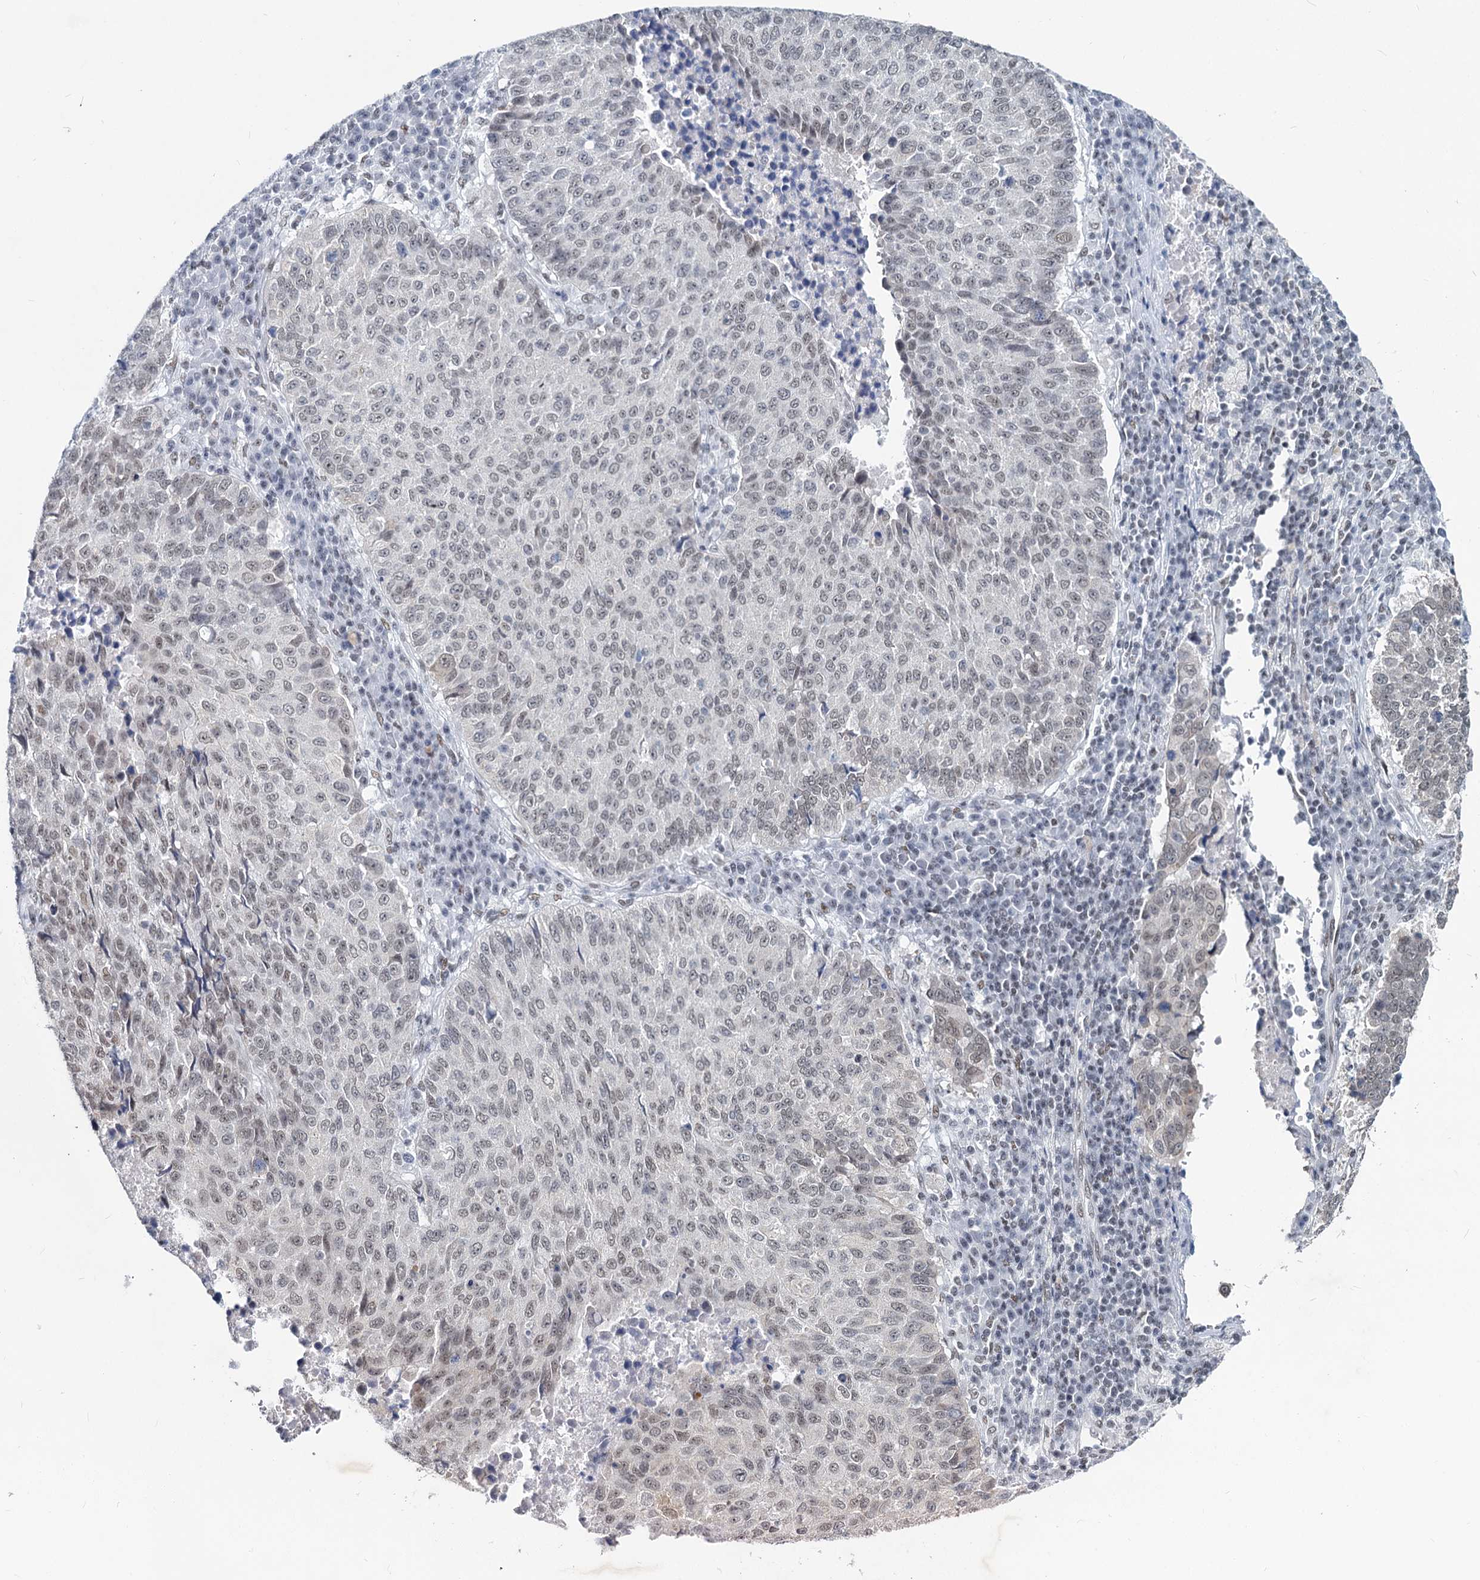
{"staining": {"intensity": "weak", "quantity": "<25%", "location": "nuclear"}, "tissue": "lung cancer", "cell_type": "Tumor cells", "image_type": "cancer", "snomed": [{"axis": "morphology", "description": "Squamous cell carcinoma, NOS"}, {"axis": "topography", "description": "Lung"}], "caption": "A micrograph of lung cancer (squamous cell carcinoma) stained for a protein shows no brown staining in tumor cells.", "gene": "METTL14", "patient": {"sex": "male", "age": 73}}